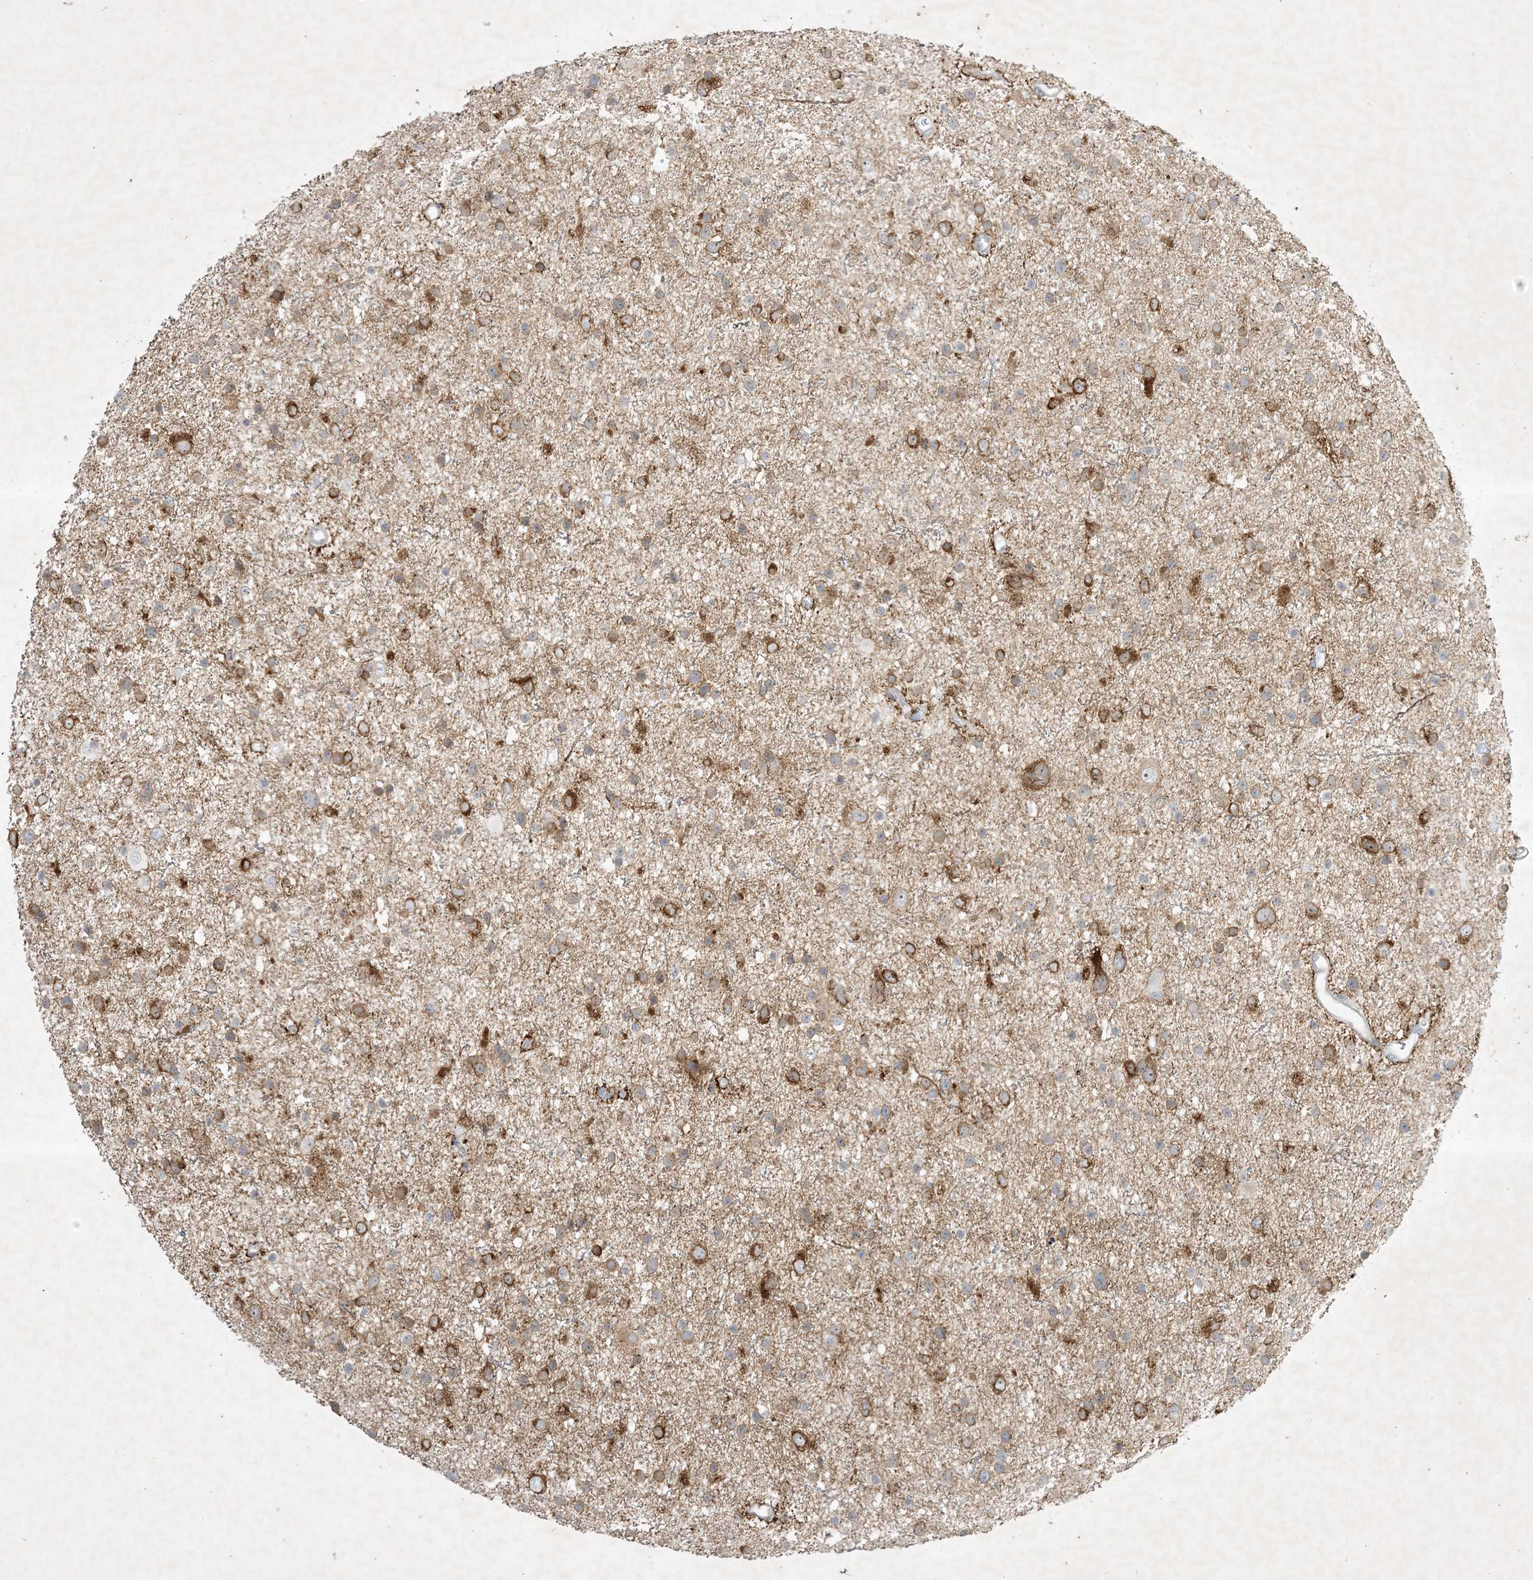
{"staining": {"intensity": "moderate", "quantity": "25%-75%", "location": "cytoplasmic/membranous"}, "tissue": "glioma", "cell_type": "Tumor cells", "image_type": "cancer", "snomed": [{"axis": "morphology", "description": "Glioma, malignant, Low grade"}, {"axis": "topography", "description": "Brain"}], "caption": "This photomicrograph shows glioma stained with IHC to label a protein in brown. The cytoplasmic/membranous of tumor cells show moderate positivity for the protein. Nuclei are counter-stained blue.", "gene": "SOGA3", "patient": {"sex": "female", "age": 37}}